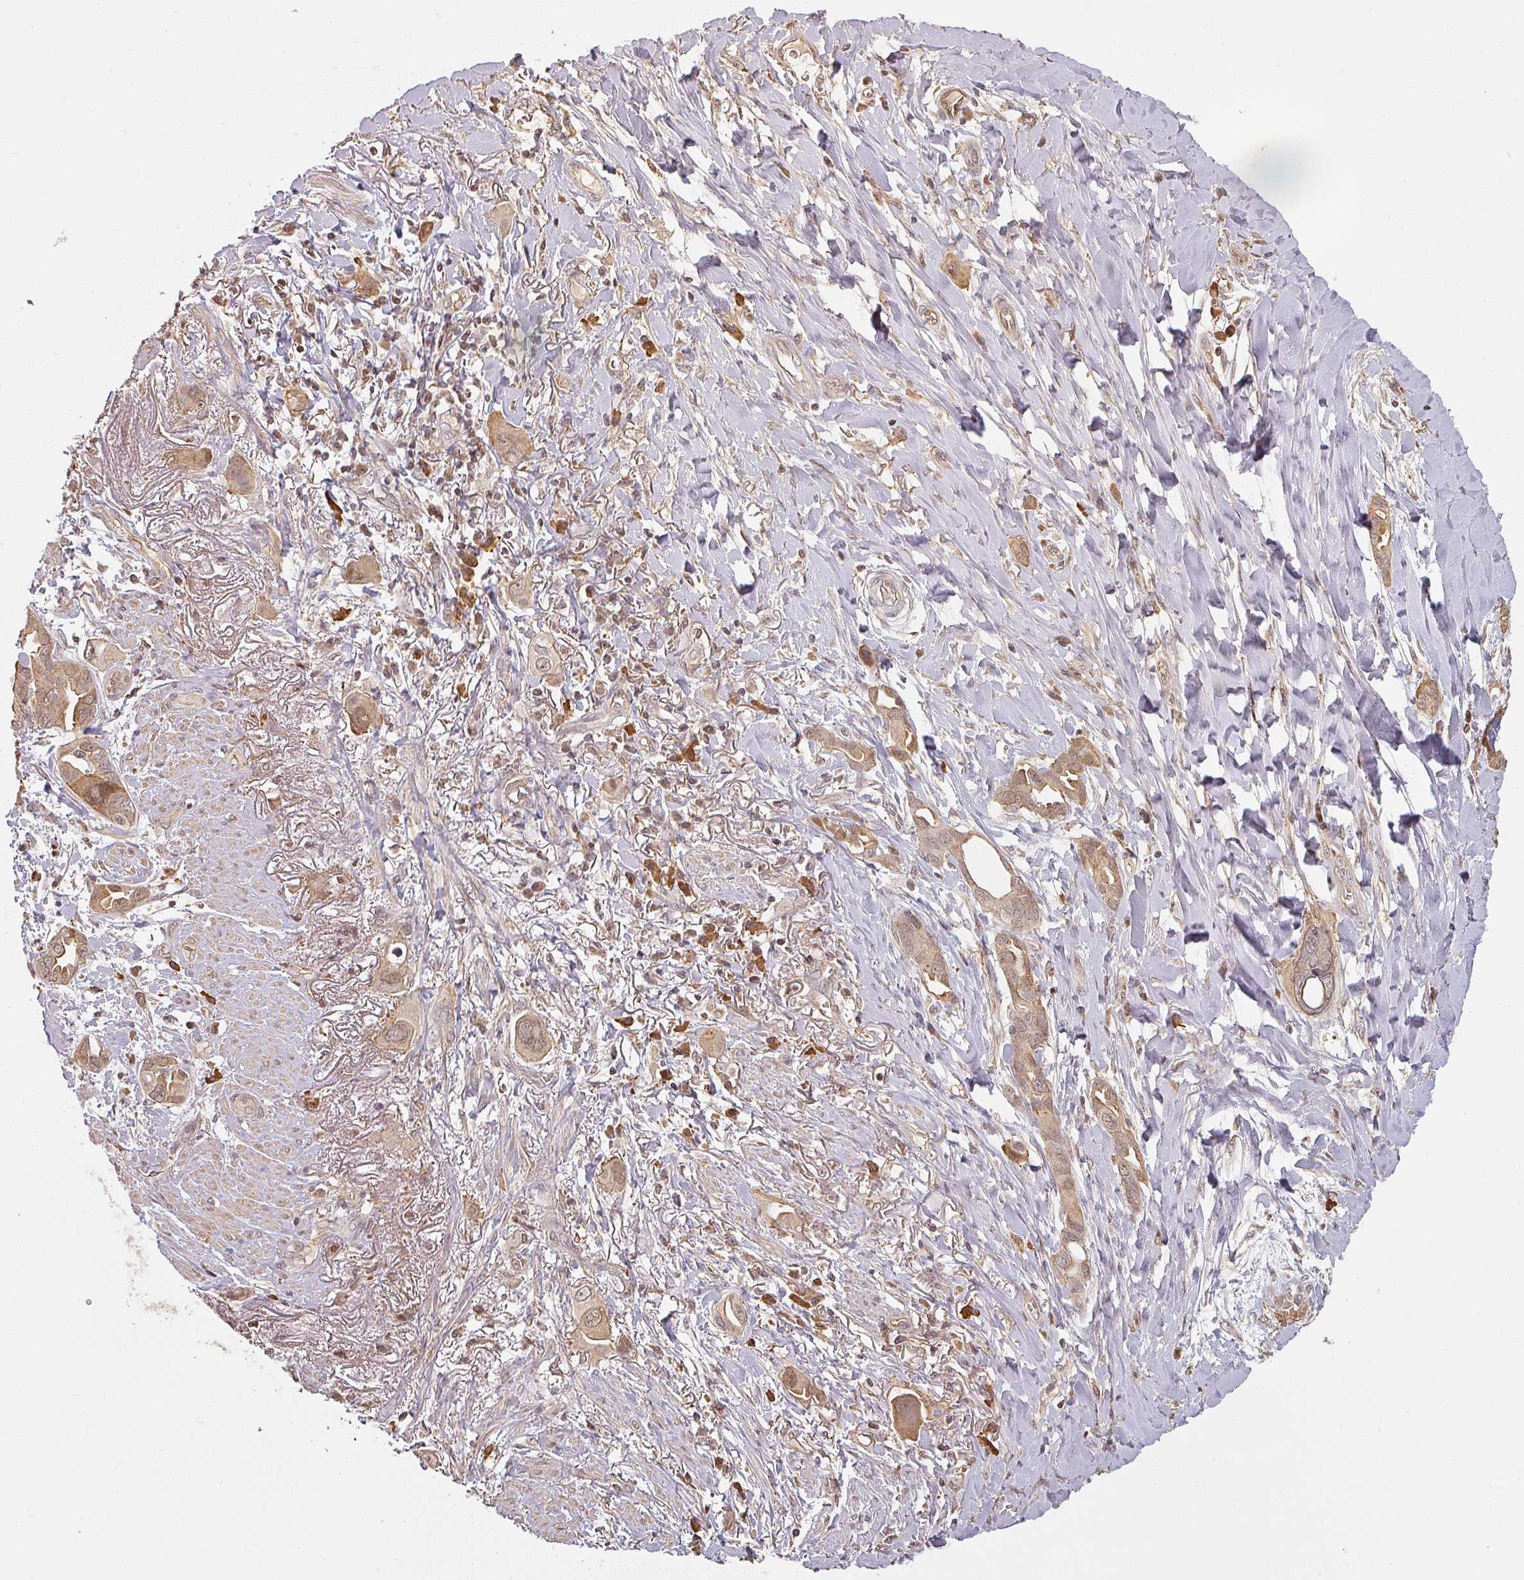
{"staining": {"intensity": "moderate", "quantity": ">75%", "location": "cytoplasmic/membranous,nuclear"}, "tissue": "lung cancer", "cell_type": "Tumor cells", "image_type": "cancer", "snomed": [{"axis": "morphology", "description": "Adenocarcinoma, NOS"}, {"axis": "topography", "description": "Lung"}], "caption": "Protein staining shows moderate cytoplasmic/membranous and nuclear expression in approximately >75% of tumor cells in lung adenocarcinoma.", "gene": "MED19", "patient": {"sex": "male", "age": 76}}